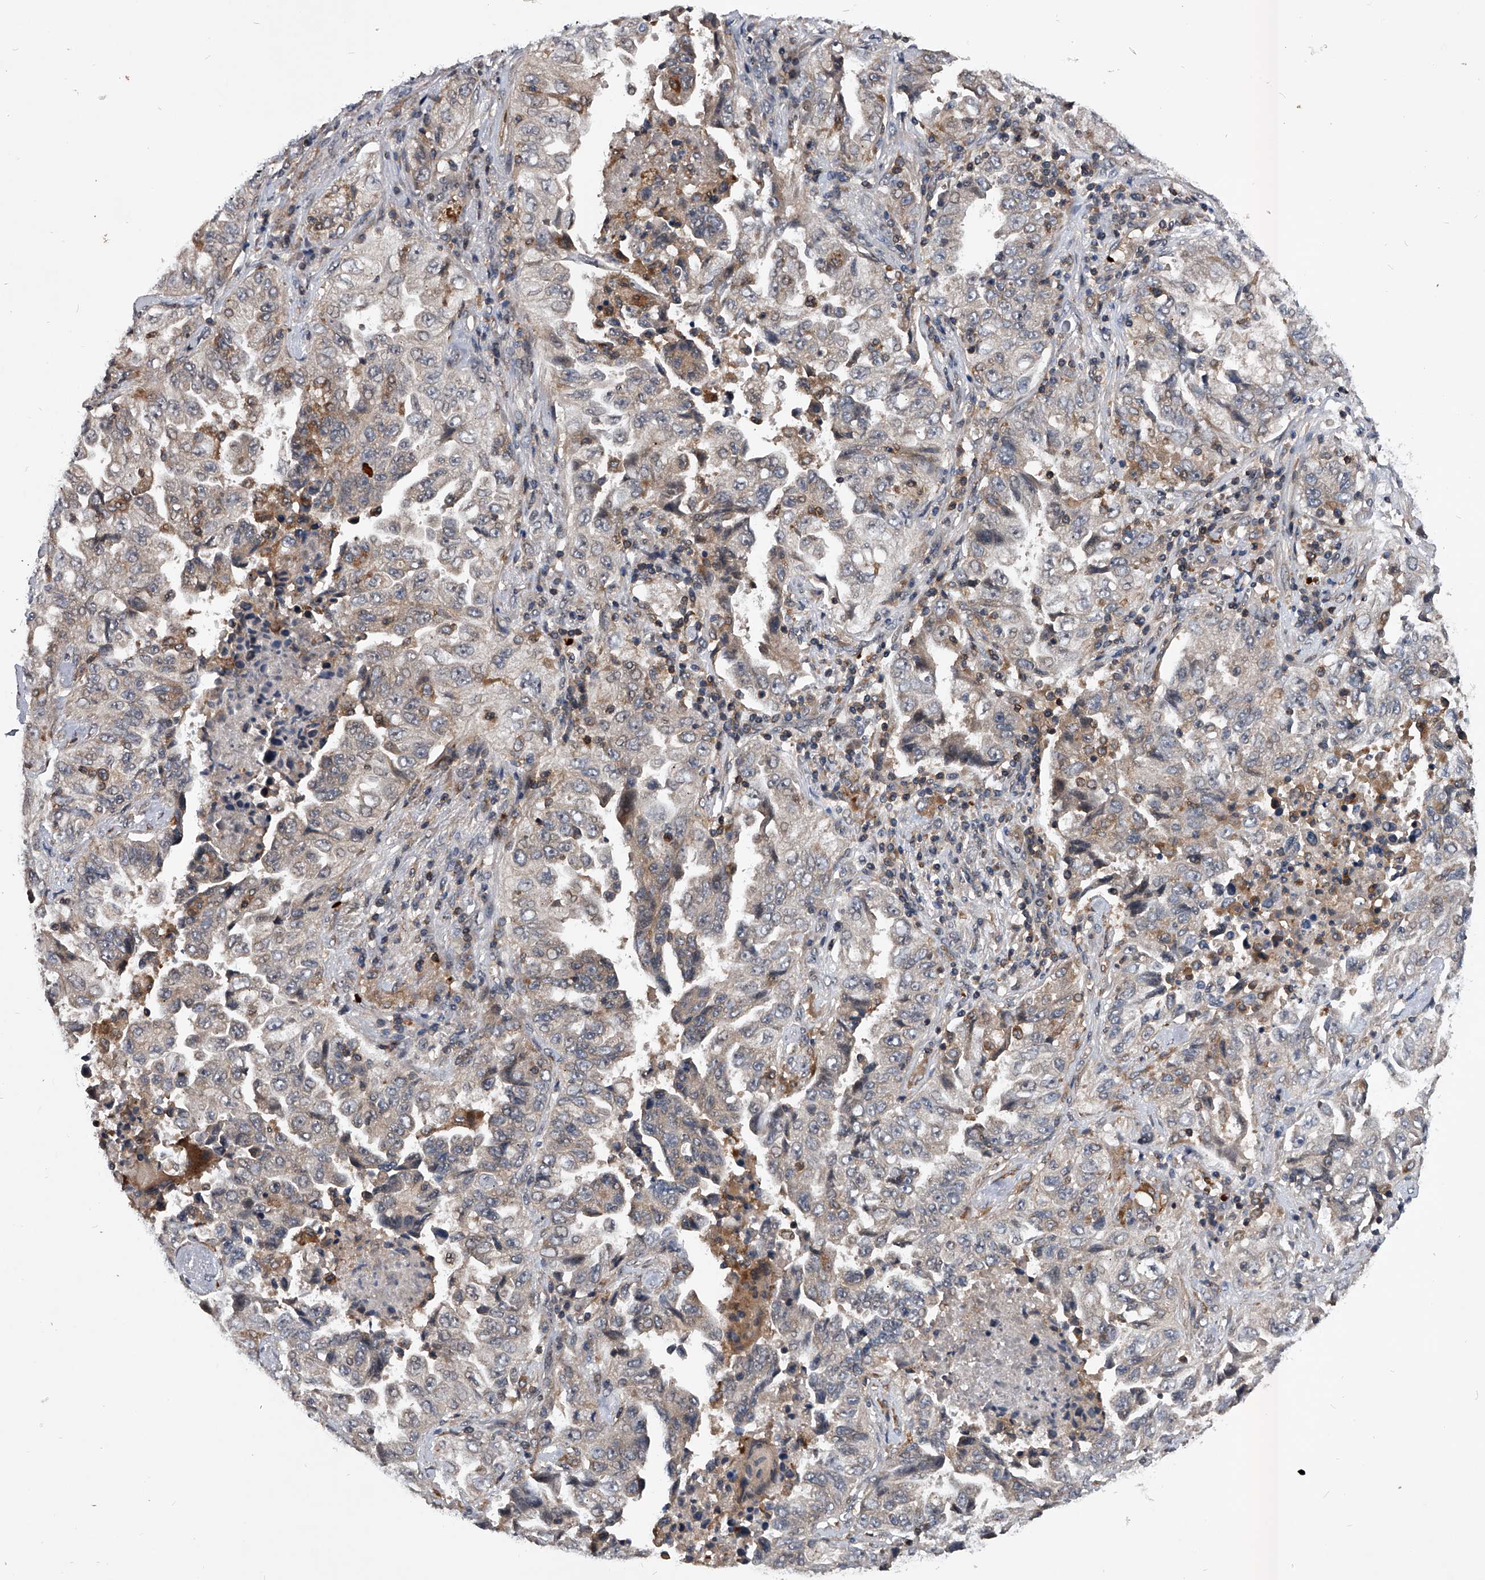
{"staining": {"intensity": "negative", "quantity": "none", "location": "none"}, "tissue": "lung cancer", "cell_type": "Tumor cells", "image_type": "cancer", "snomed": [{"axis": "morphology", "description": "Adenocarcinoma, NOS"}, {"axis": "topography", "description": "Lung"}], "caption": "Tumor cells are negative for brown protein staining in adenocarcinoma (lung).", "gene": "ZNF30", "patient": {"sex": "female", "age": 51}}